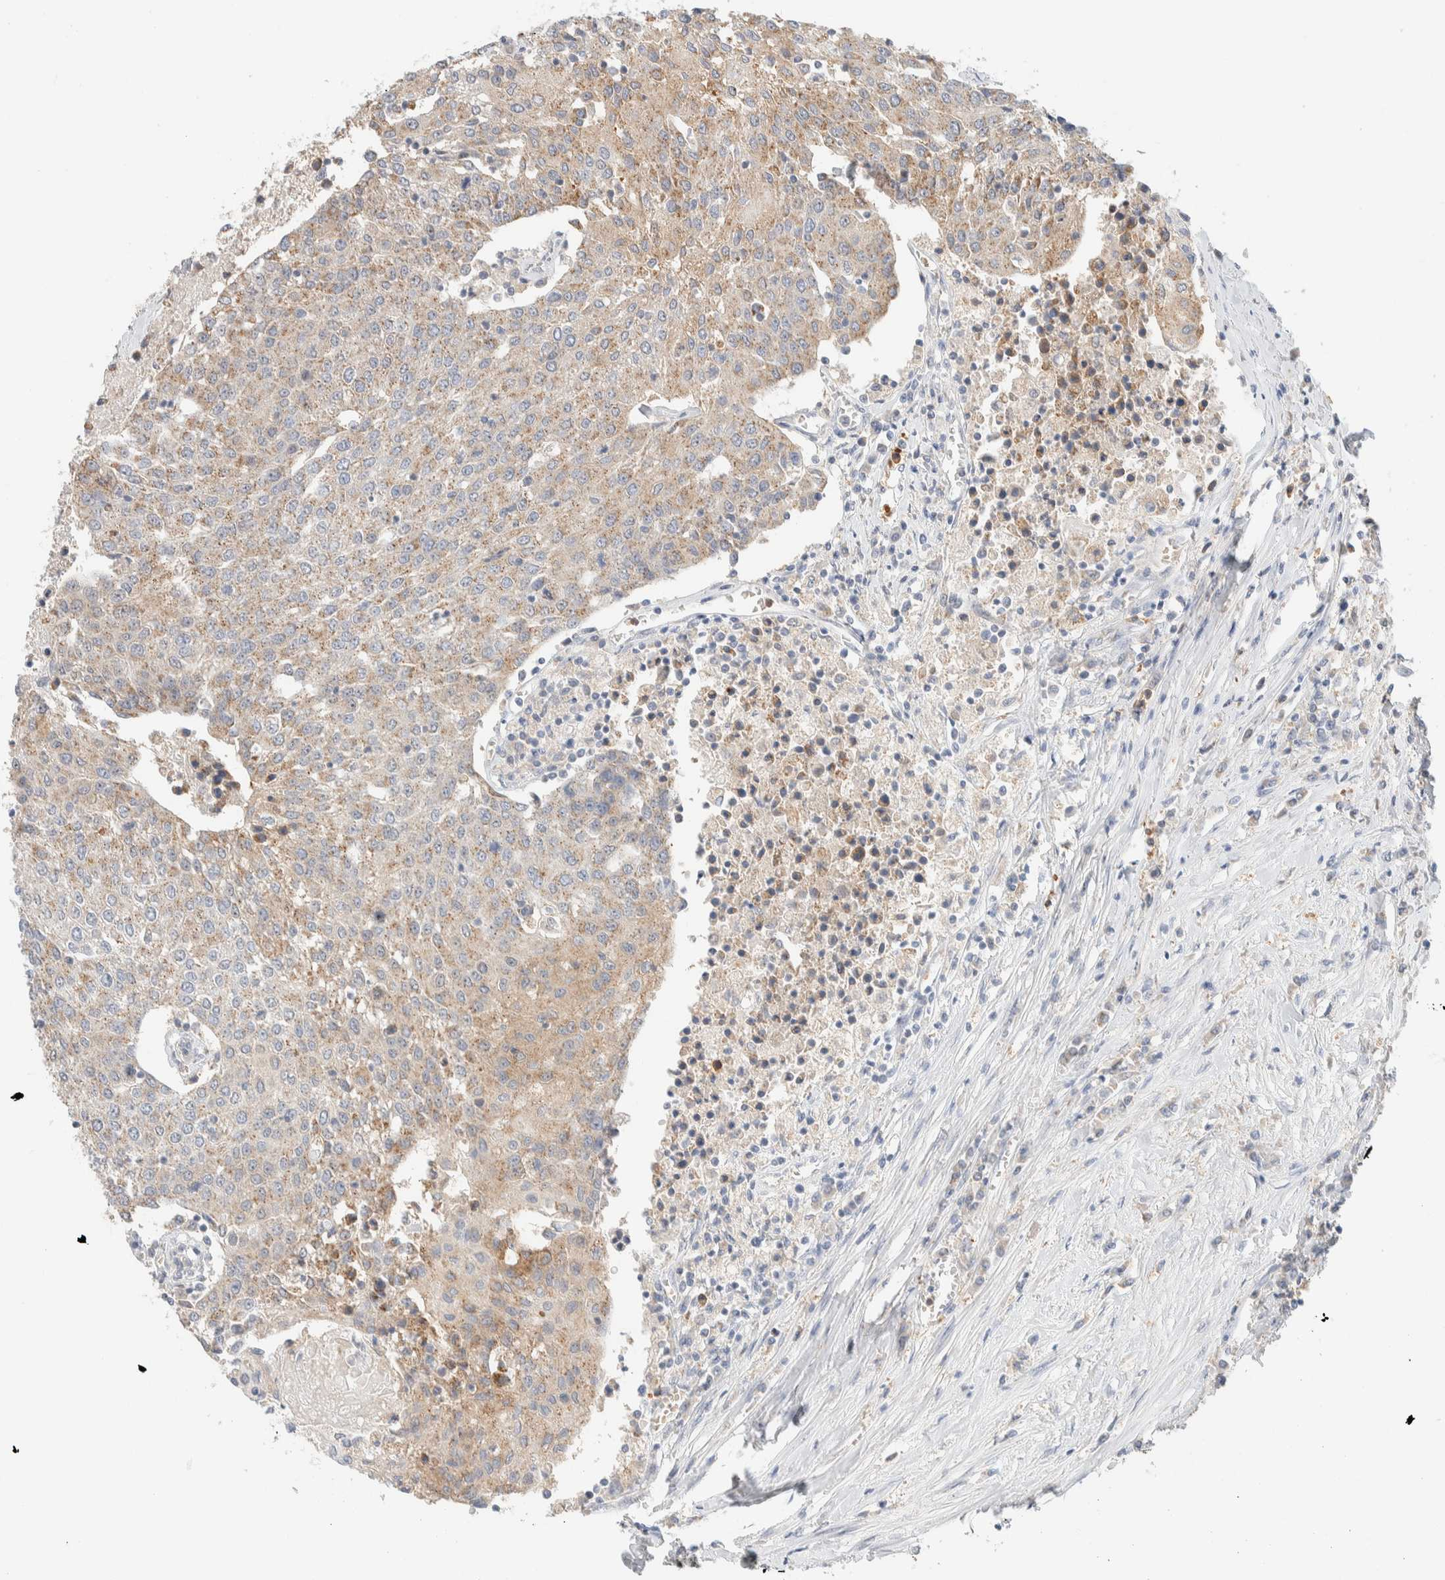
{"staining": {"intensity": "weak", "quantity": ">75%", "location": "cytoplasmic/membranous"}, "tissue": "urothelial cancer", "cell_type": "Tumor cells", "image_type": "cancer", "snomed": [{"axis": "morphology", "description": "Urothelial carcinoma, High grade"}, {"axis": "topography", "description": "Urinary bladder"}], "caption": "This is an image of immunohistochemistry staining of urothelial carcinoma (high-grade), which shows weak staining in the cytoplasmic/membranous of tumor cells.", "gene": "HDHD3", "patient": {"sex": "female", "age": 85}}